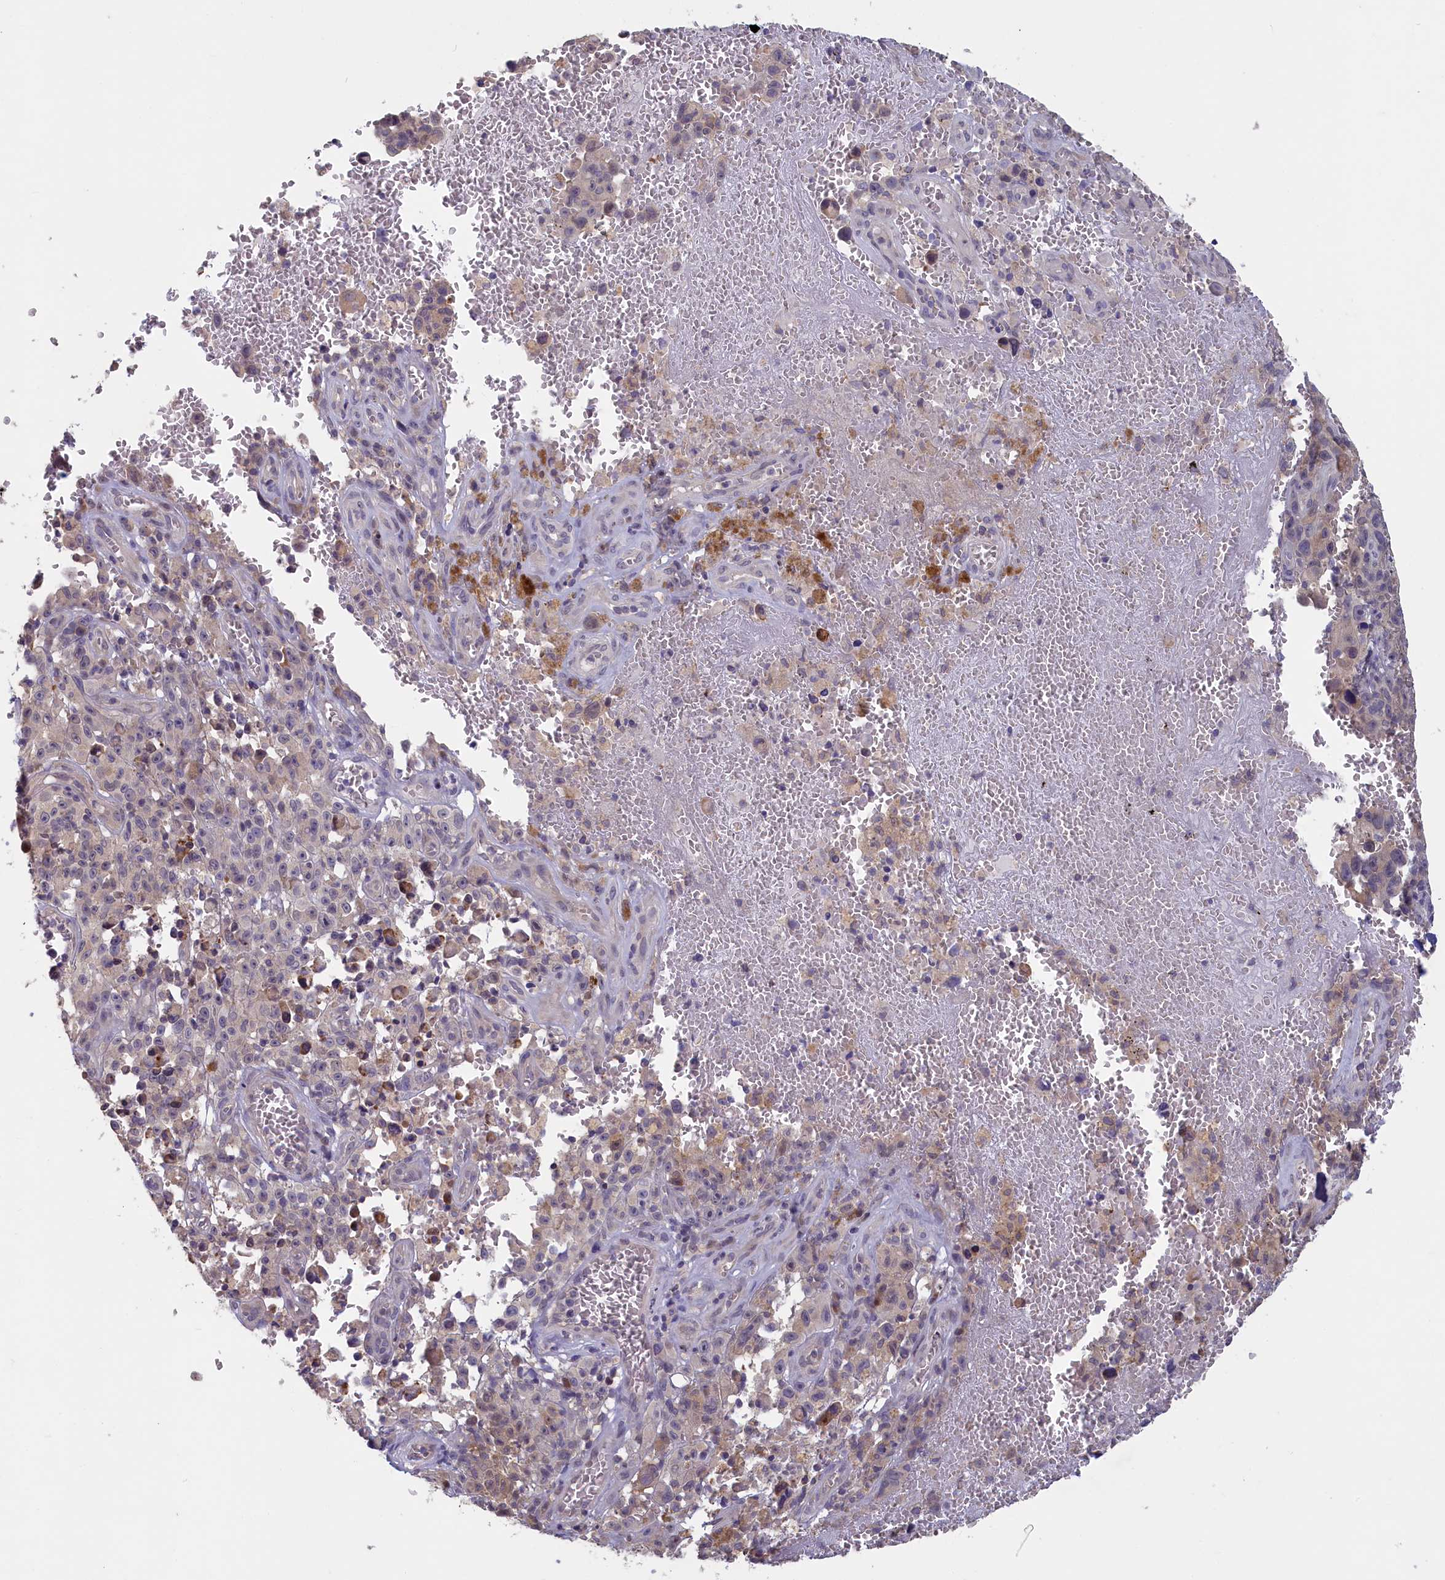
{"staining": {"intensity": "negative", "quantity": "none", "location": "none"}, "tissue": "melanoma", "cell_type": "Tumor cells", "image_type": "cancer", "snomed": [{"axis": "morphology", "description": "Malignant melanoma, NOS"}, {"axis": "topography", "description": "Skin"}], "caption": "An IHC photomicrograph of malignant melanoma is shown. There is no staining in tumor cells of malignant melanoma. Nuclei are stained in blue.", "gene": "UCHL3", "patient": {"sex": "female", "age": 82}}